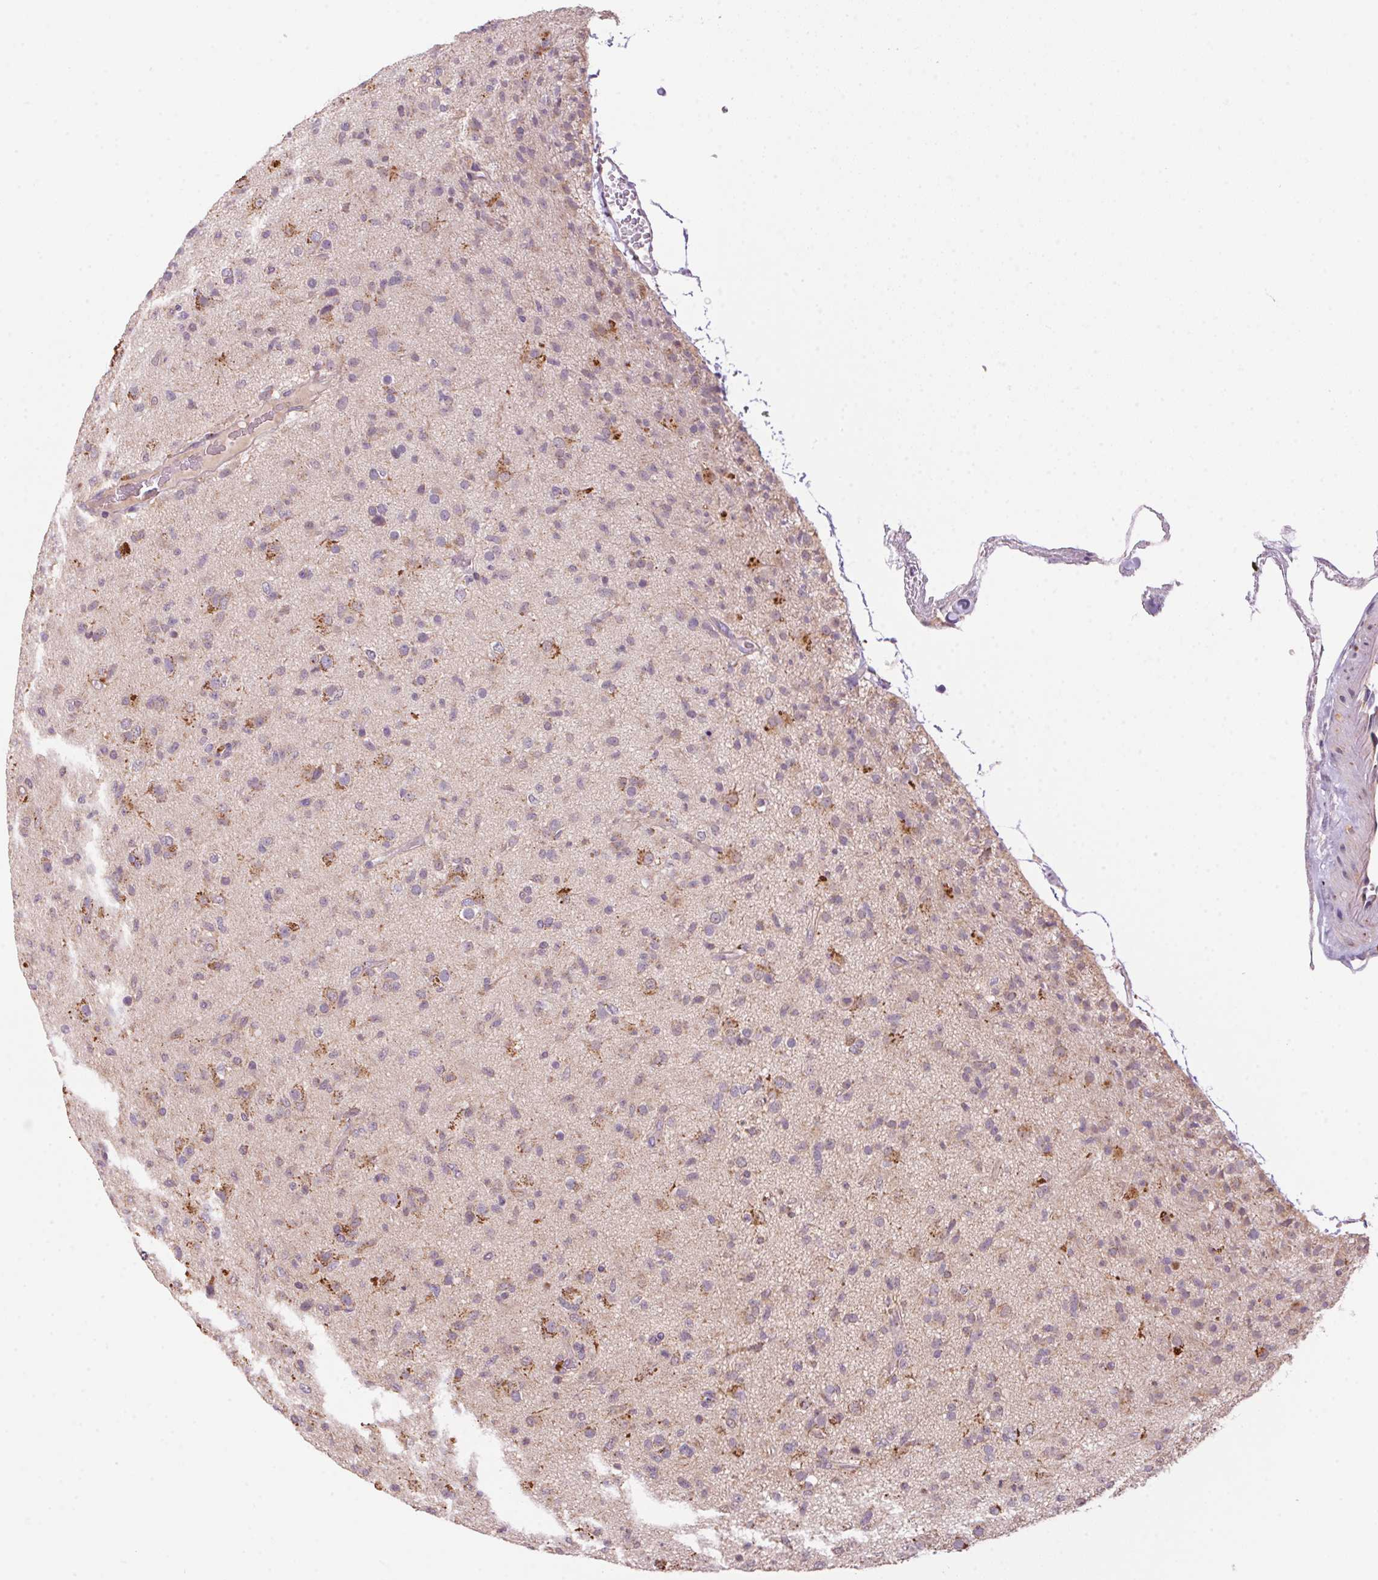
{"staining": {"intensity": "negative", "quantity": "none", "location": "none"}, "tissue": "glioma", "cell_type": "Tumor cells", "image_type": "cancer", "snomed": [{"axis": "morphology", "description": "Glioma, malignant, Low grade"}, {"axis": "topography", "description": "Brain"}], "caption": "Malignant glioma (low-grade) stained for a protein using immunohistochemistry demonstrates no positivity tumor cells.", "gene": "ADH5", "patient": {"sex": "male", "age": 65}}